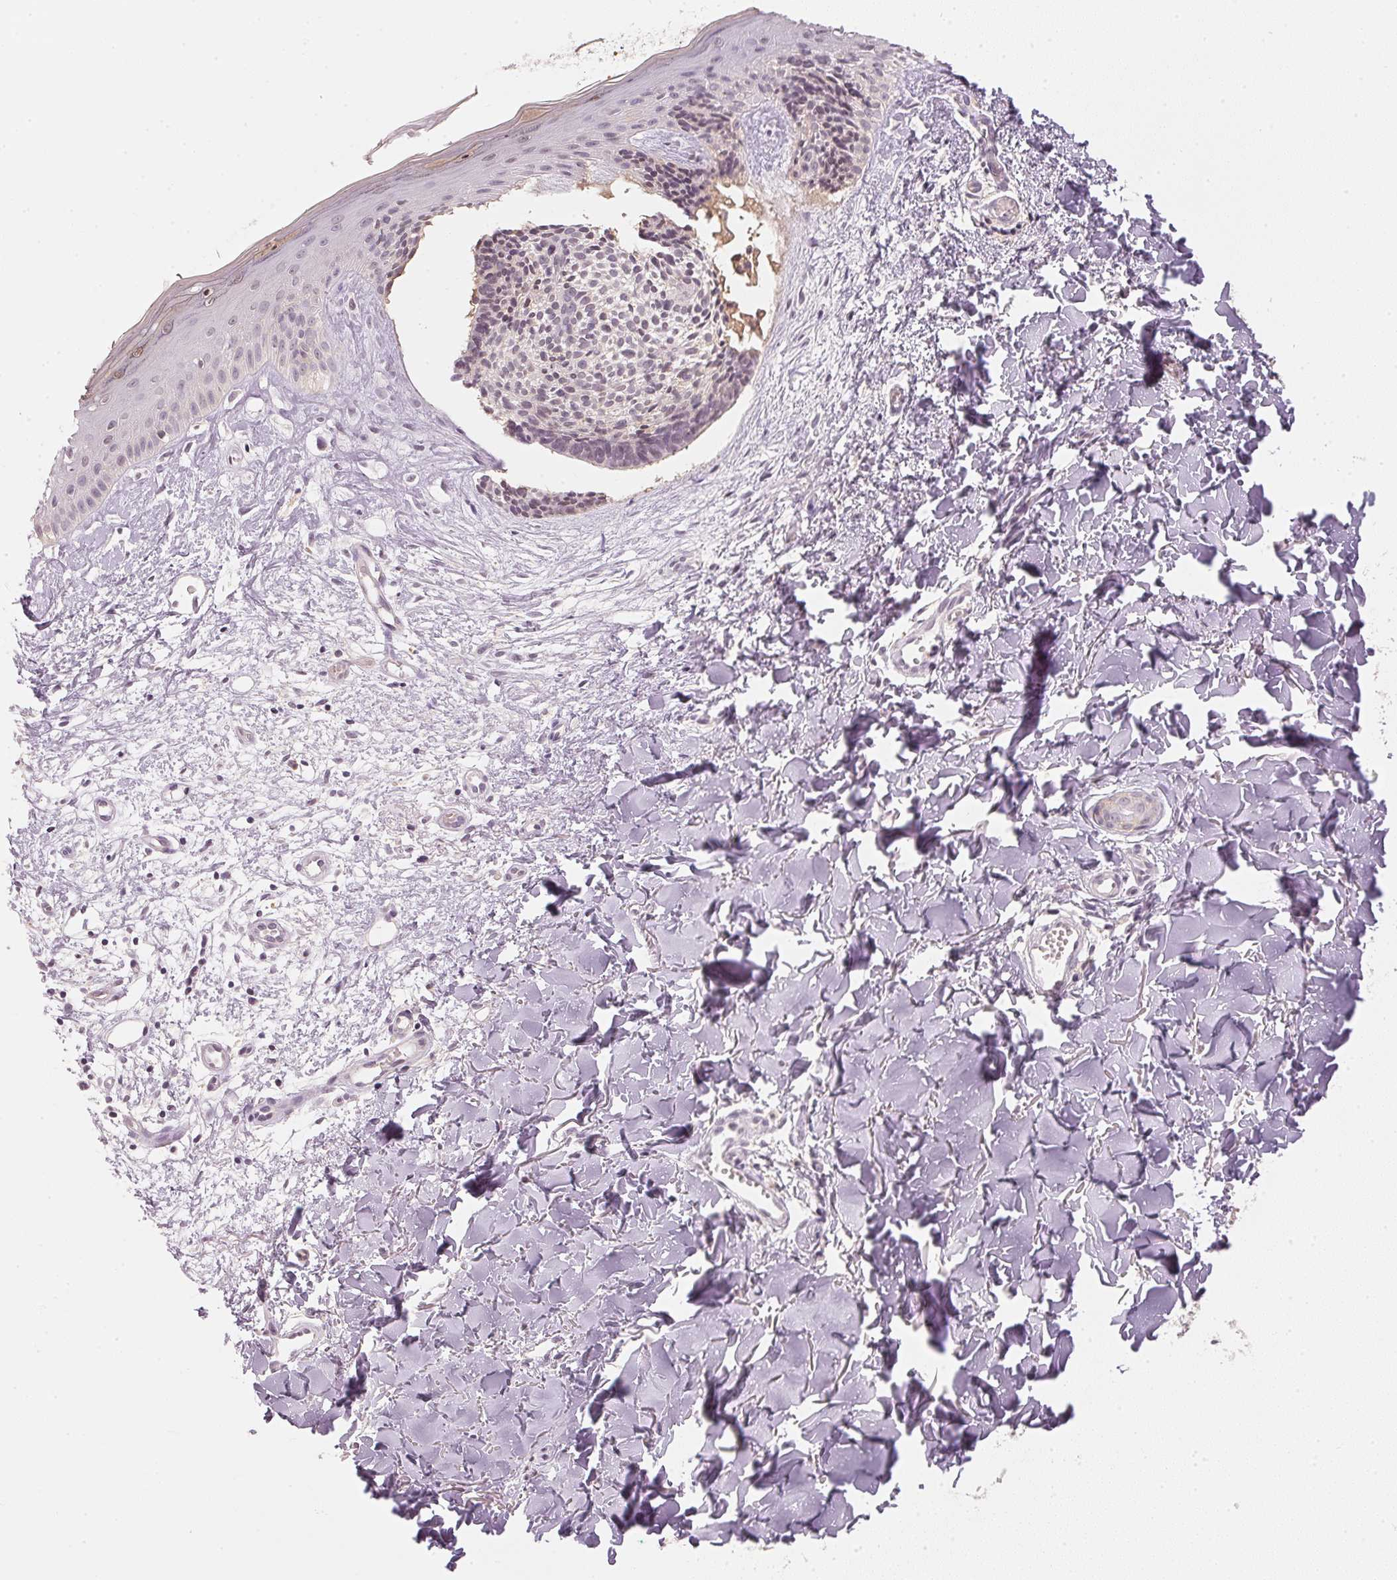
{"staining": {"intensity": "negative", "quantity": "none", "location": "none"}, "tissue": "skin cancer", "cell_type": "Tumor cells", "image_type": "cancer", "snomed": [{"axis": "morphology", "description": "Basal cell carcinoma"}, {"axis": "topography", "description": "Skin"}], "caption": "The photomicrograph demonstrates no significant staining in tumor cells of basal cell carcinoma (skin).", "gene": "KPRP", "patient": {"sex": "male", "age": 51}}